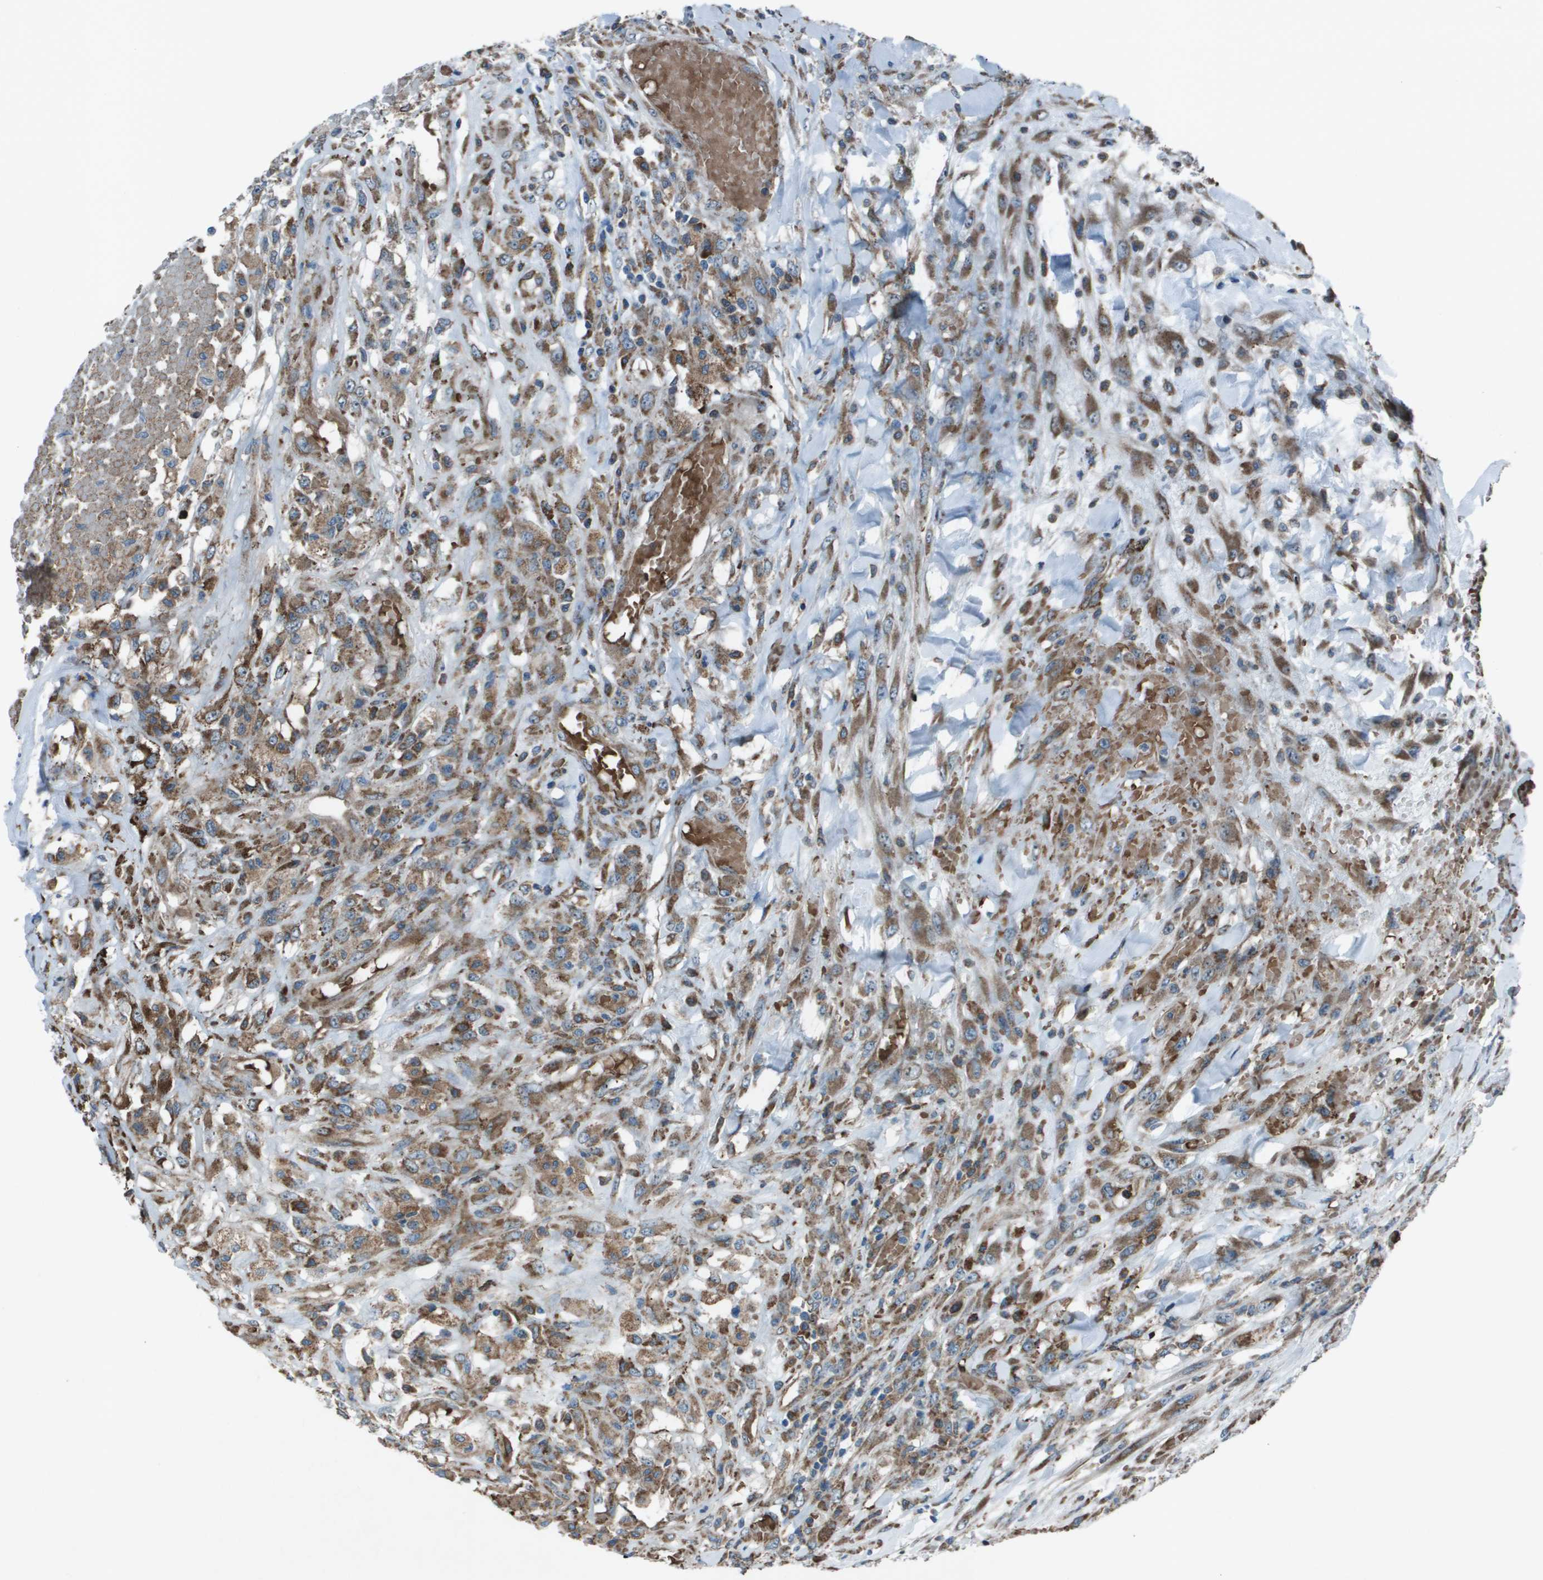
{"staining": {"intensity": "moderate", "quantity": ">75%", "location": "cytoplasmic/membranous"}, "tissue": "testis cancer", "cell_type": "Tumor cells", "image_type": "cancer", "snomed": [{"axis": "morphology", "description": "Seminoma, NOS"}, {"axis": "topography", "description": "Testis"}], "caption": "Immunohistochemical staining of human testis cancer demonstrates medium levels of moderate cytoplasmic/membranous expression in approximately >75% of tumor cells. The staining is performed using DAB brown chromogen to label protein expression. The nuclei are counter-stained blue using hematoxylin.", "gene": "UTS2", "patient": {"sex": "male", "age": 59}}